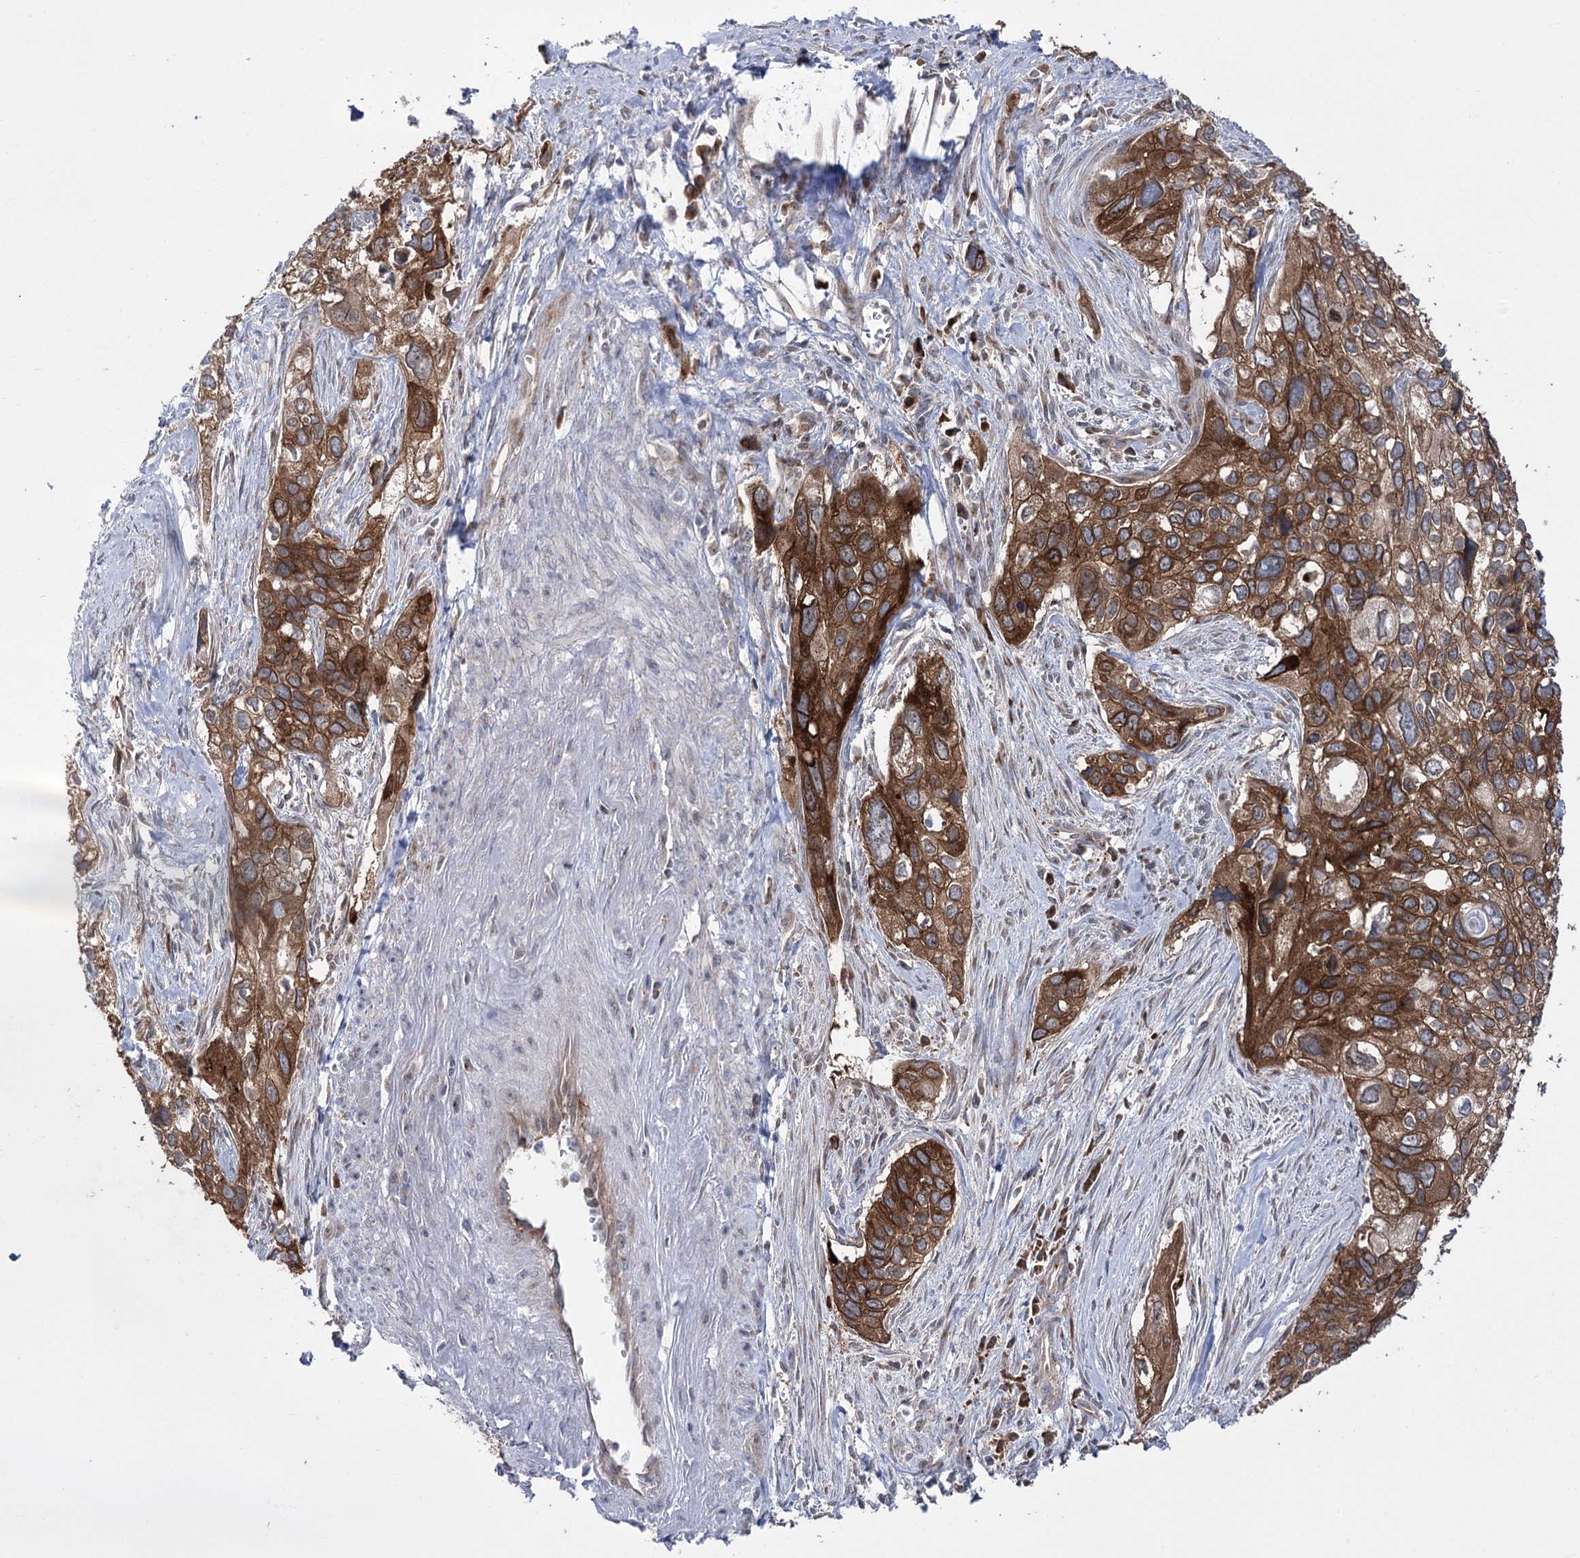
{"staining": {"intensity": "strong", "quantity": ">75%", "location": "cytoplasmic/membranous"}, "tissue": "cervical cancer", "cell_type": "Tumor cells", "image_type": "cancer", "snomed": [{"axis": "morphology", "description": "Squamous cell carcinoma, NOS"}, {"axis": "topography", "description": "Cervix"}], "caption": "Cervical squamous cell carcinoma stained with a brown dye demonstrates strong cytoplasmic/membranous positive positivity in approximately >75% of tumor cells.", "gene": "ZNF622", "patient": {"sex": "female", "age": 55}}